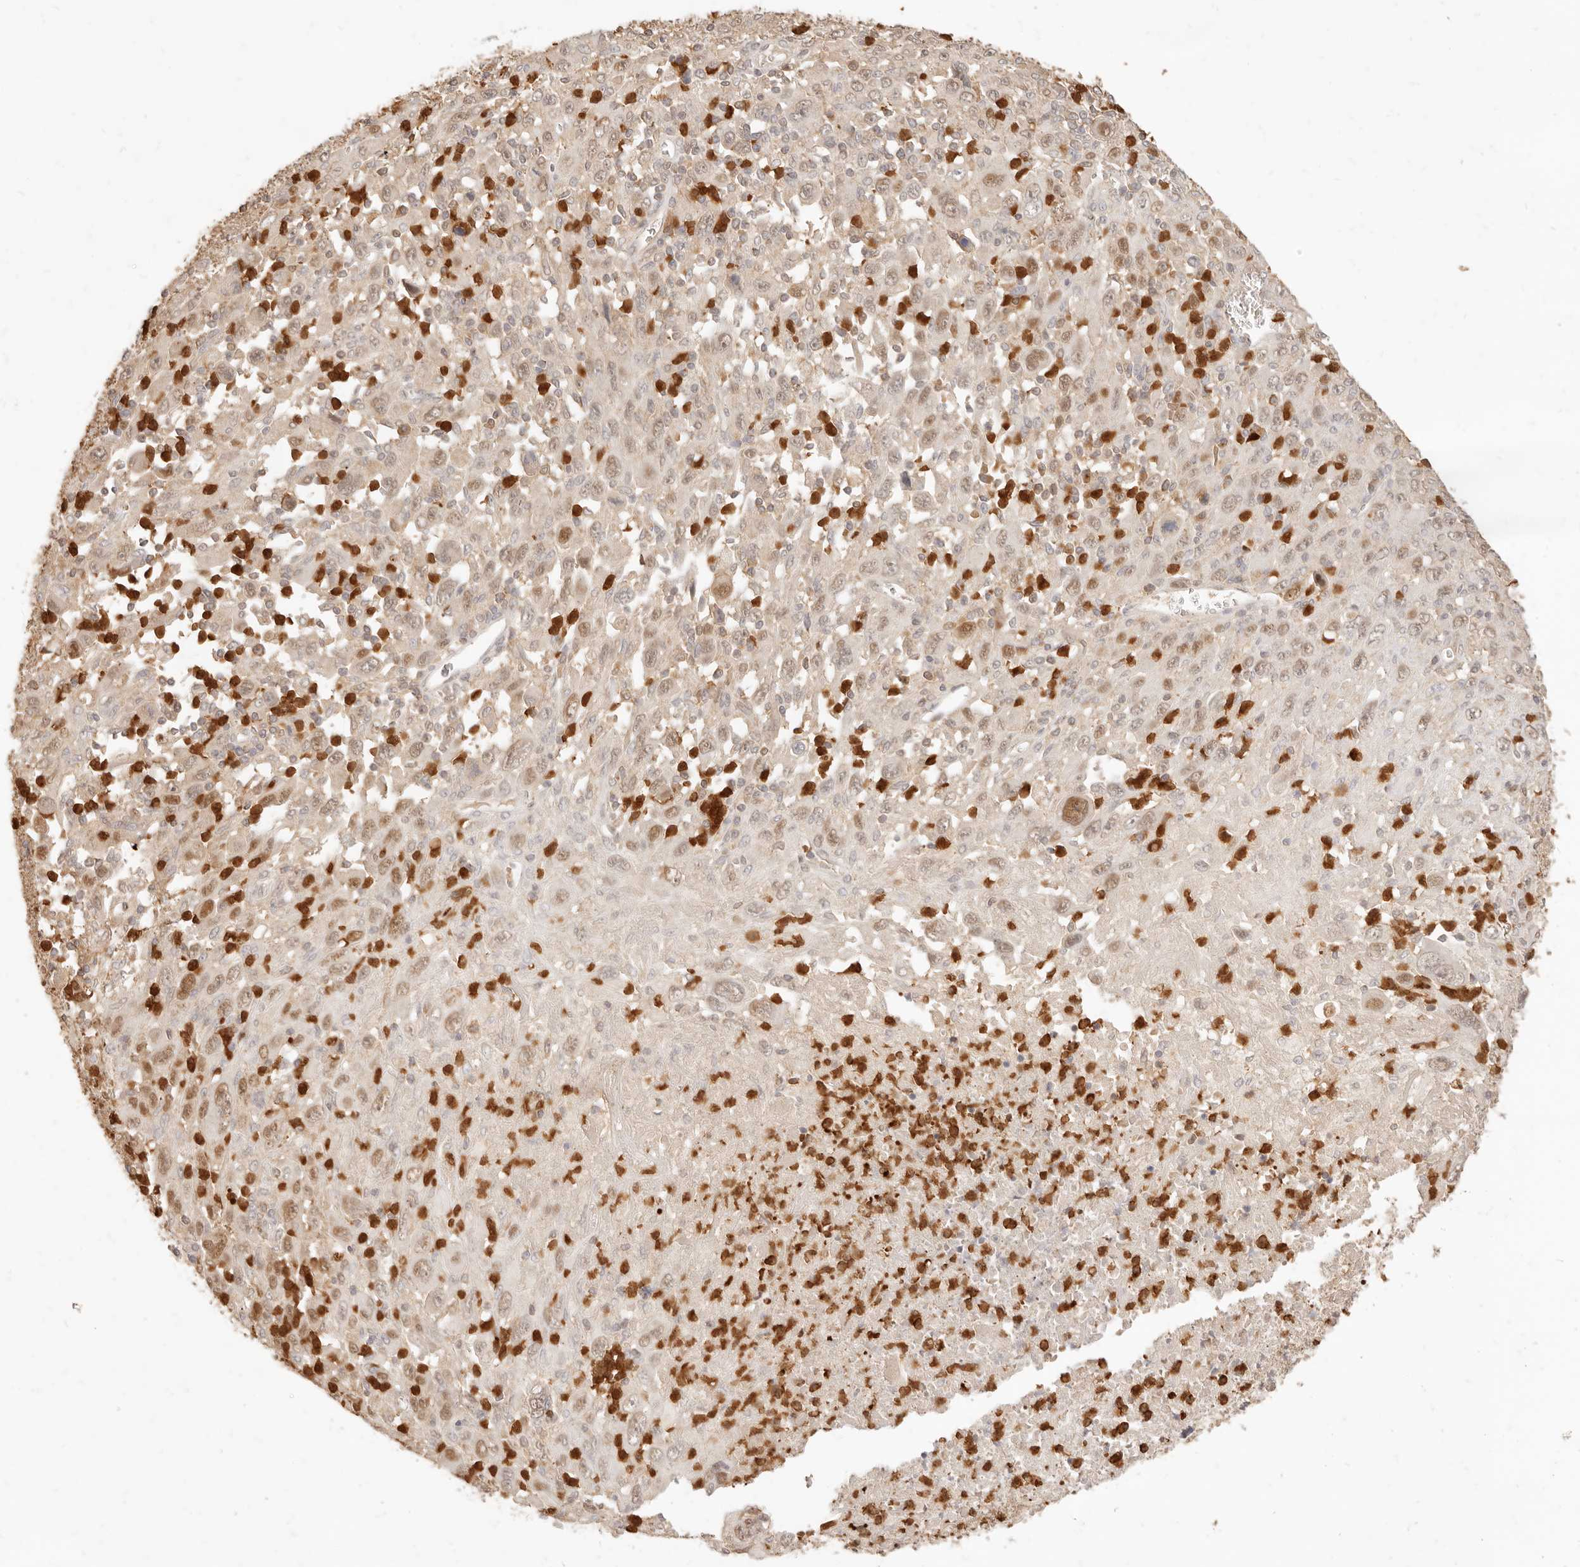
{"staining": {"intensity": "weak", "quantity": ">75%", "location": "nuclear"}, "tissue": "melanoma", "cell_type": "Tumor cells", "image_type": "cancer", "snomed": [{"axis": "morphology", "description": "Malignant melanoma, Metastatic site"}, {"axis": "topography", "description": "Skin"}], "caption": "Immunohistochemical staining of malignant melanoma (metastatic site) exhibits low levels of weak nuclear expression in about >75% of tumor cells.", "gene": "TMTC2", "patient": {"sex": "female", "age": 56}}